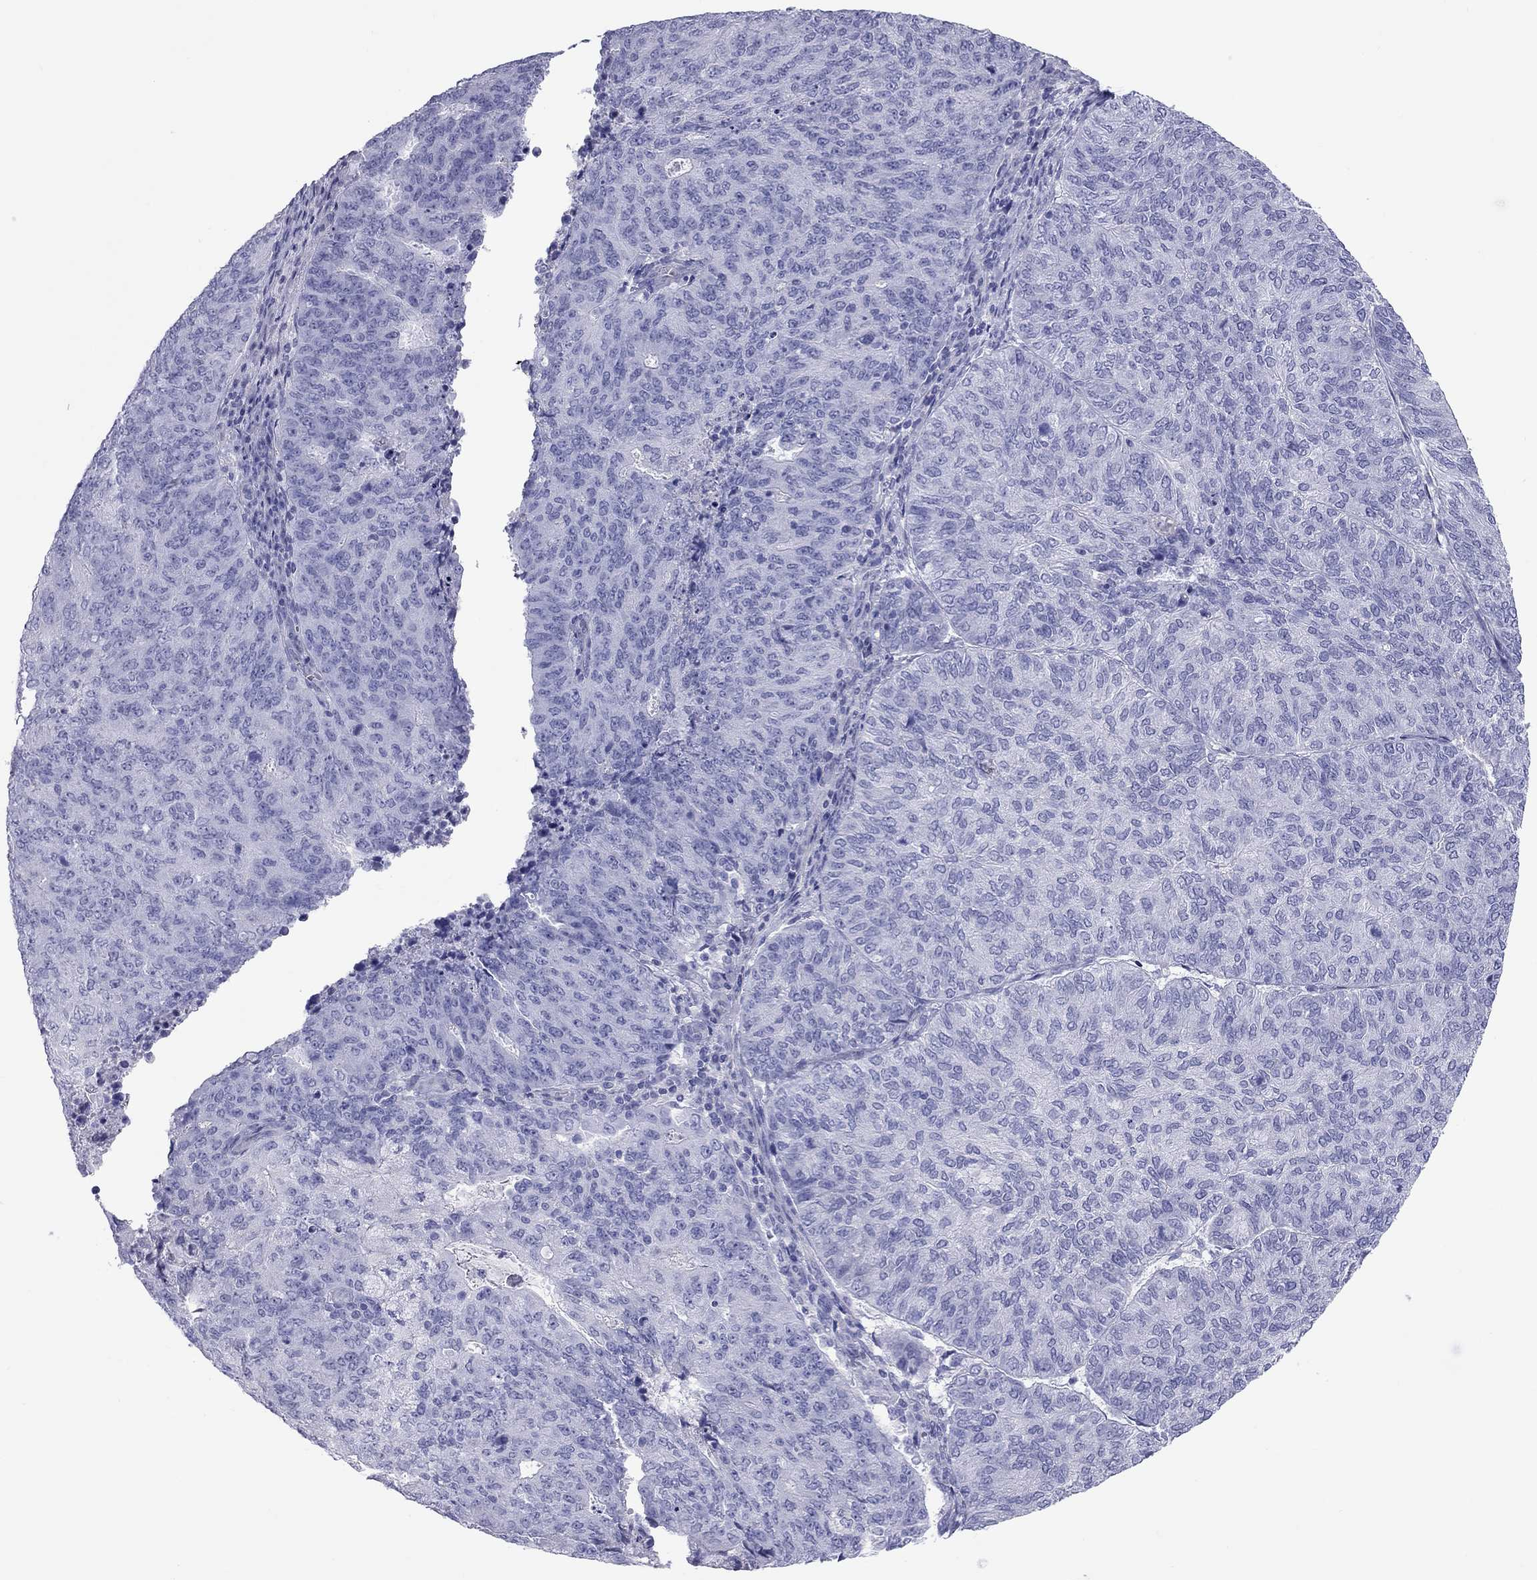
{"staining": {"intensity": "negative", "quantity": "none", "location": "none"}, "tissue": "endometrial cancer", "cell_type": "Tumor cells", "image_type": "cancer", "snomed": [{"axis": "morphology", "description": "Adenocarcinoma, NOS"}, {"axis": "topography", "description": "Endometrium"}], "caption": "Immunohistochemical staining of human endometrial cancer (adenocarcinoma) exhibits no significant expression in tumor cells.", "gene": "FSCN3", "patient": {"sex": "female", "age": 82}}